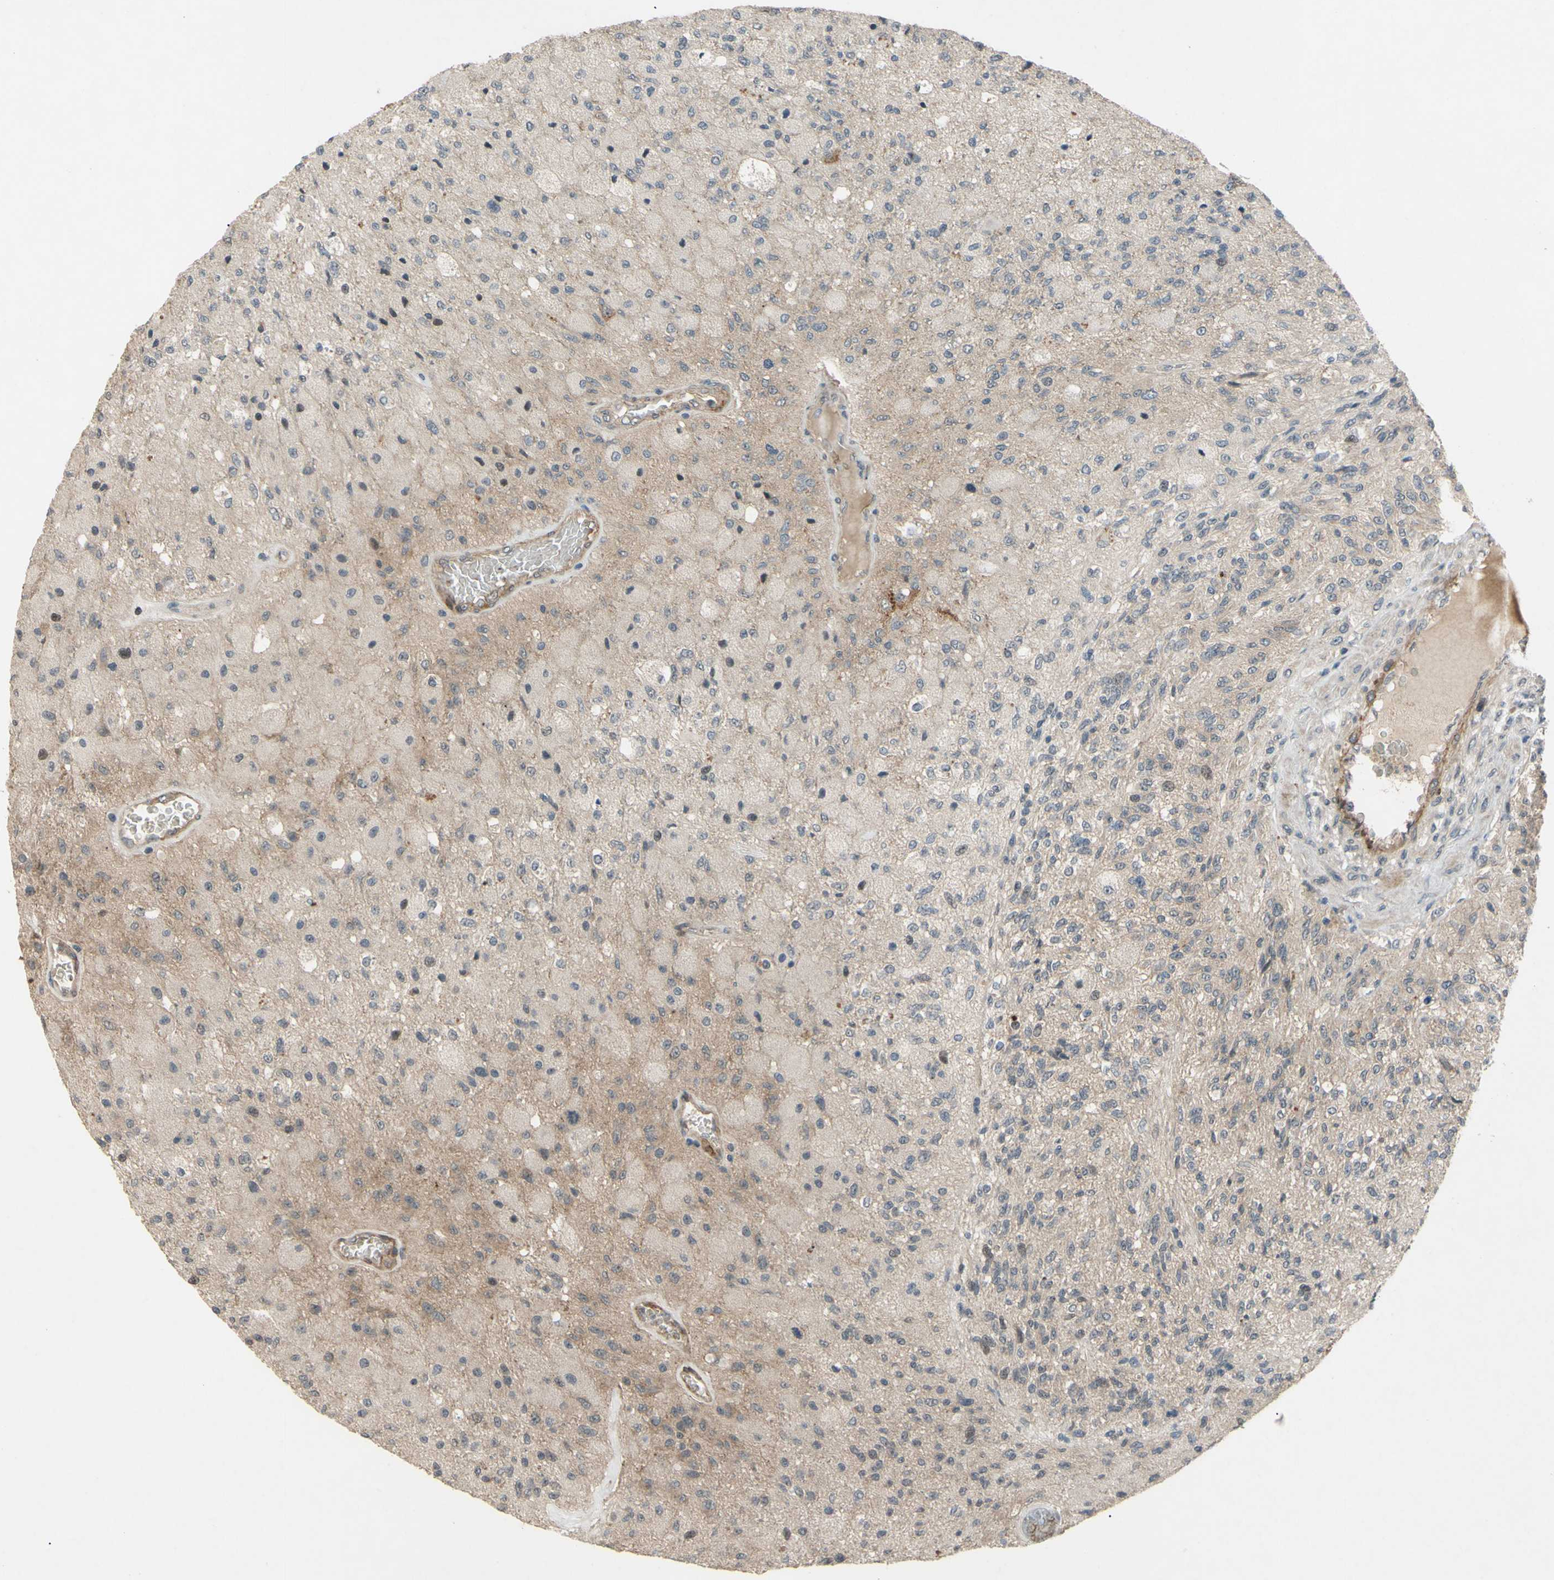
{"staining": {"intensity": "weak", "quantity": "<25%", "location": "cytoplasmic/membranous"}, "tissue": "glioma", "cell_type": "Tumor cells", "image_type": "cancer", "snomed": [{"axis": "morphology", "description": "Normal tissue, NOS"}, {"axis": "morphology", "description": "Glioma, malignant, High grade"}, {"axis": "topography", "description": "Cerebral cortex"}], "caption": "Human malignant glioma (high-grade) stained for a protein using immunohistochemistry reveals no staining in tumor cells.", "gene": "ALK", "patient": {"sex": "male", "age": 77}}